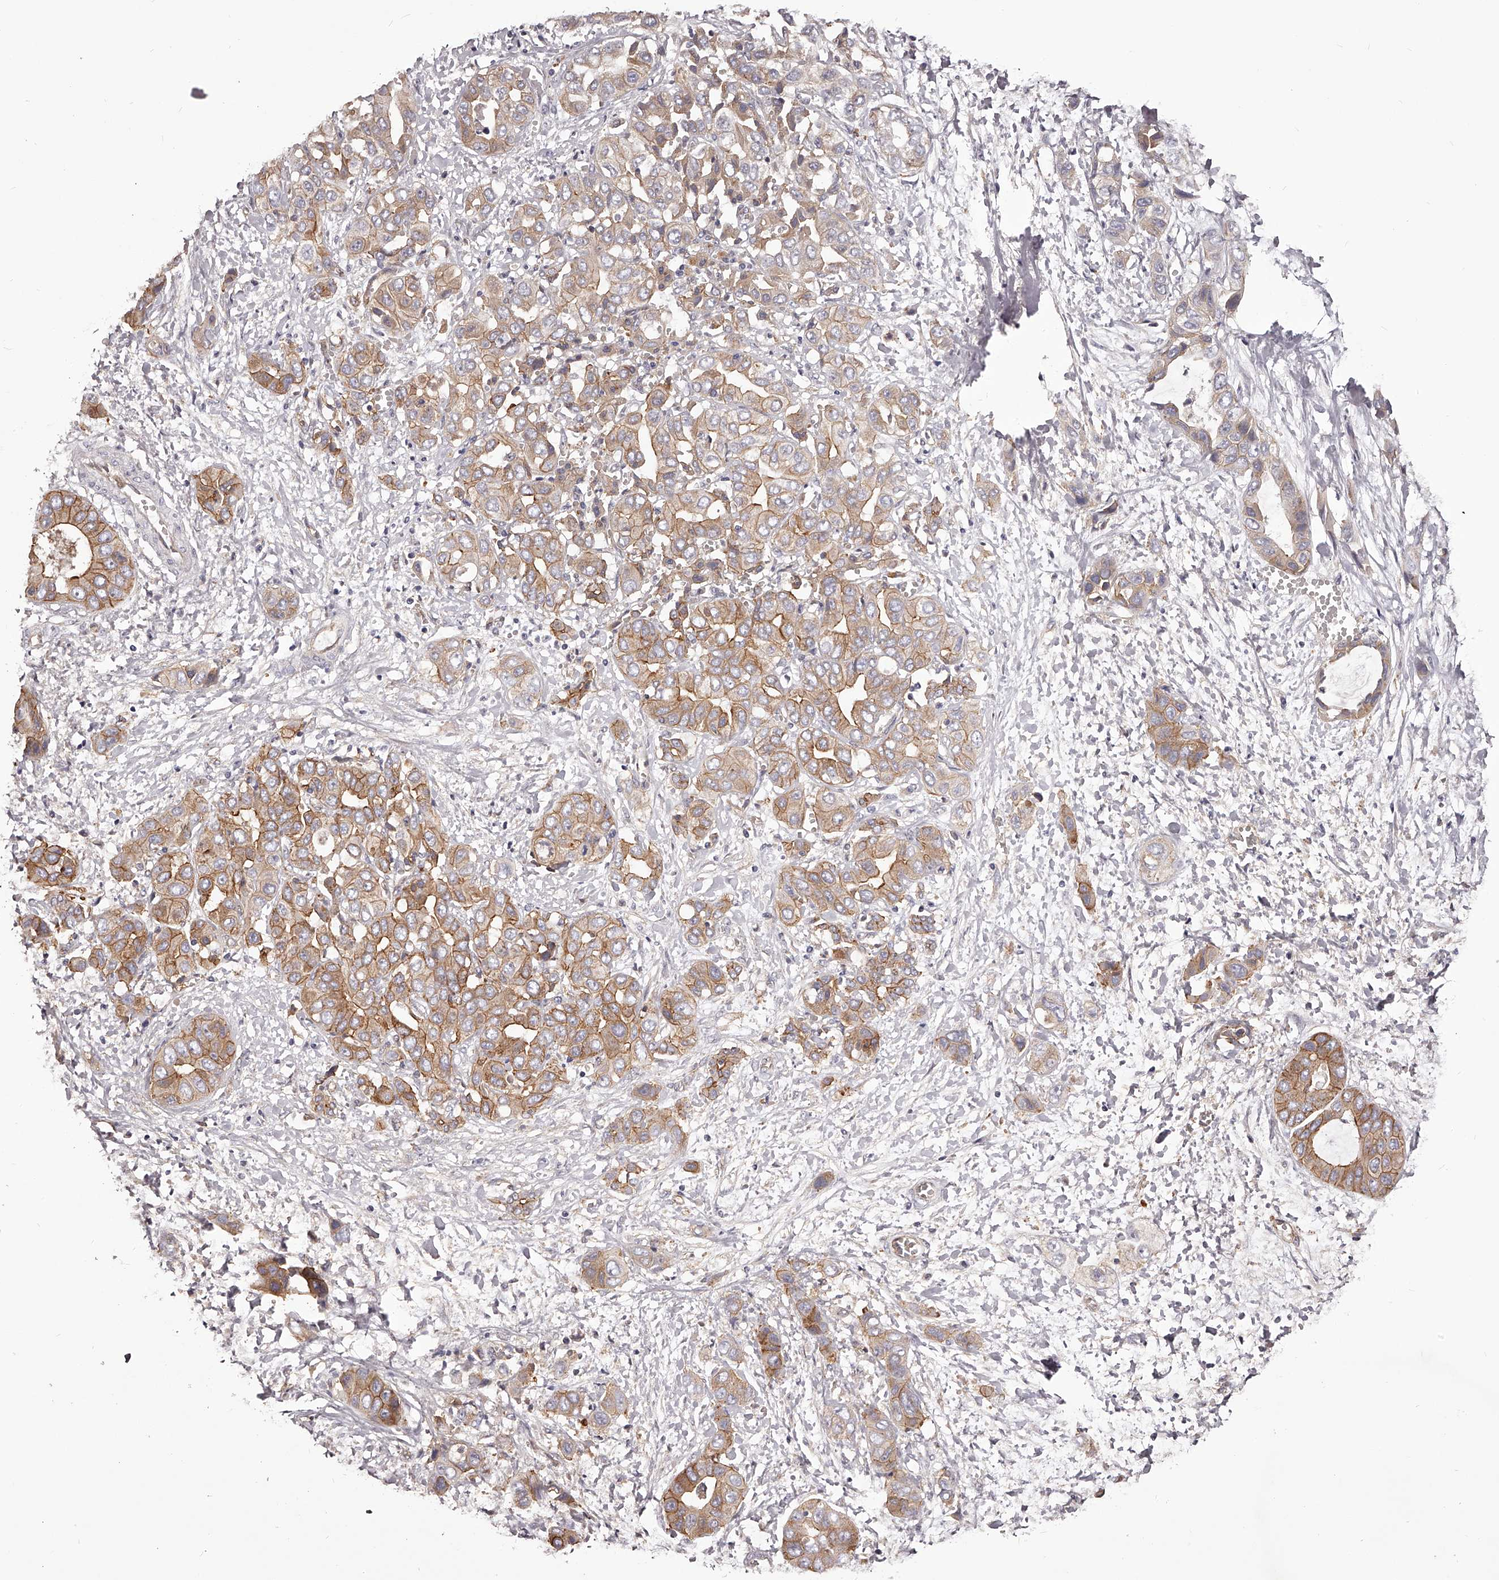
{"staining": {"intensity": "moderate", "quantity": ">75%", "location": "cytoplasmic/membranous"}, "tissue": "liver cancer", "cell_type": "Tumor cells", "image_type": "cancer", "snomed": [{"axis": "morphology", "description": "Cholangiocarcinoma"}, {"axis": "topography", "description": "Liver"}], "caption": "Moderate cytoplasmic/membranous protein positivity is seen in about >75% of tumor cells in cholangiocarcinoma (liver).", "gene": "LTV1", "patient": {"sex": "female", "age": 52}}